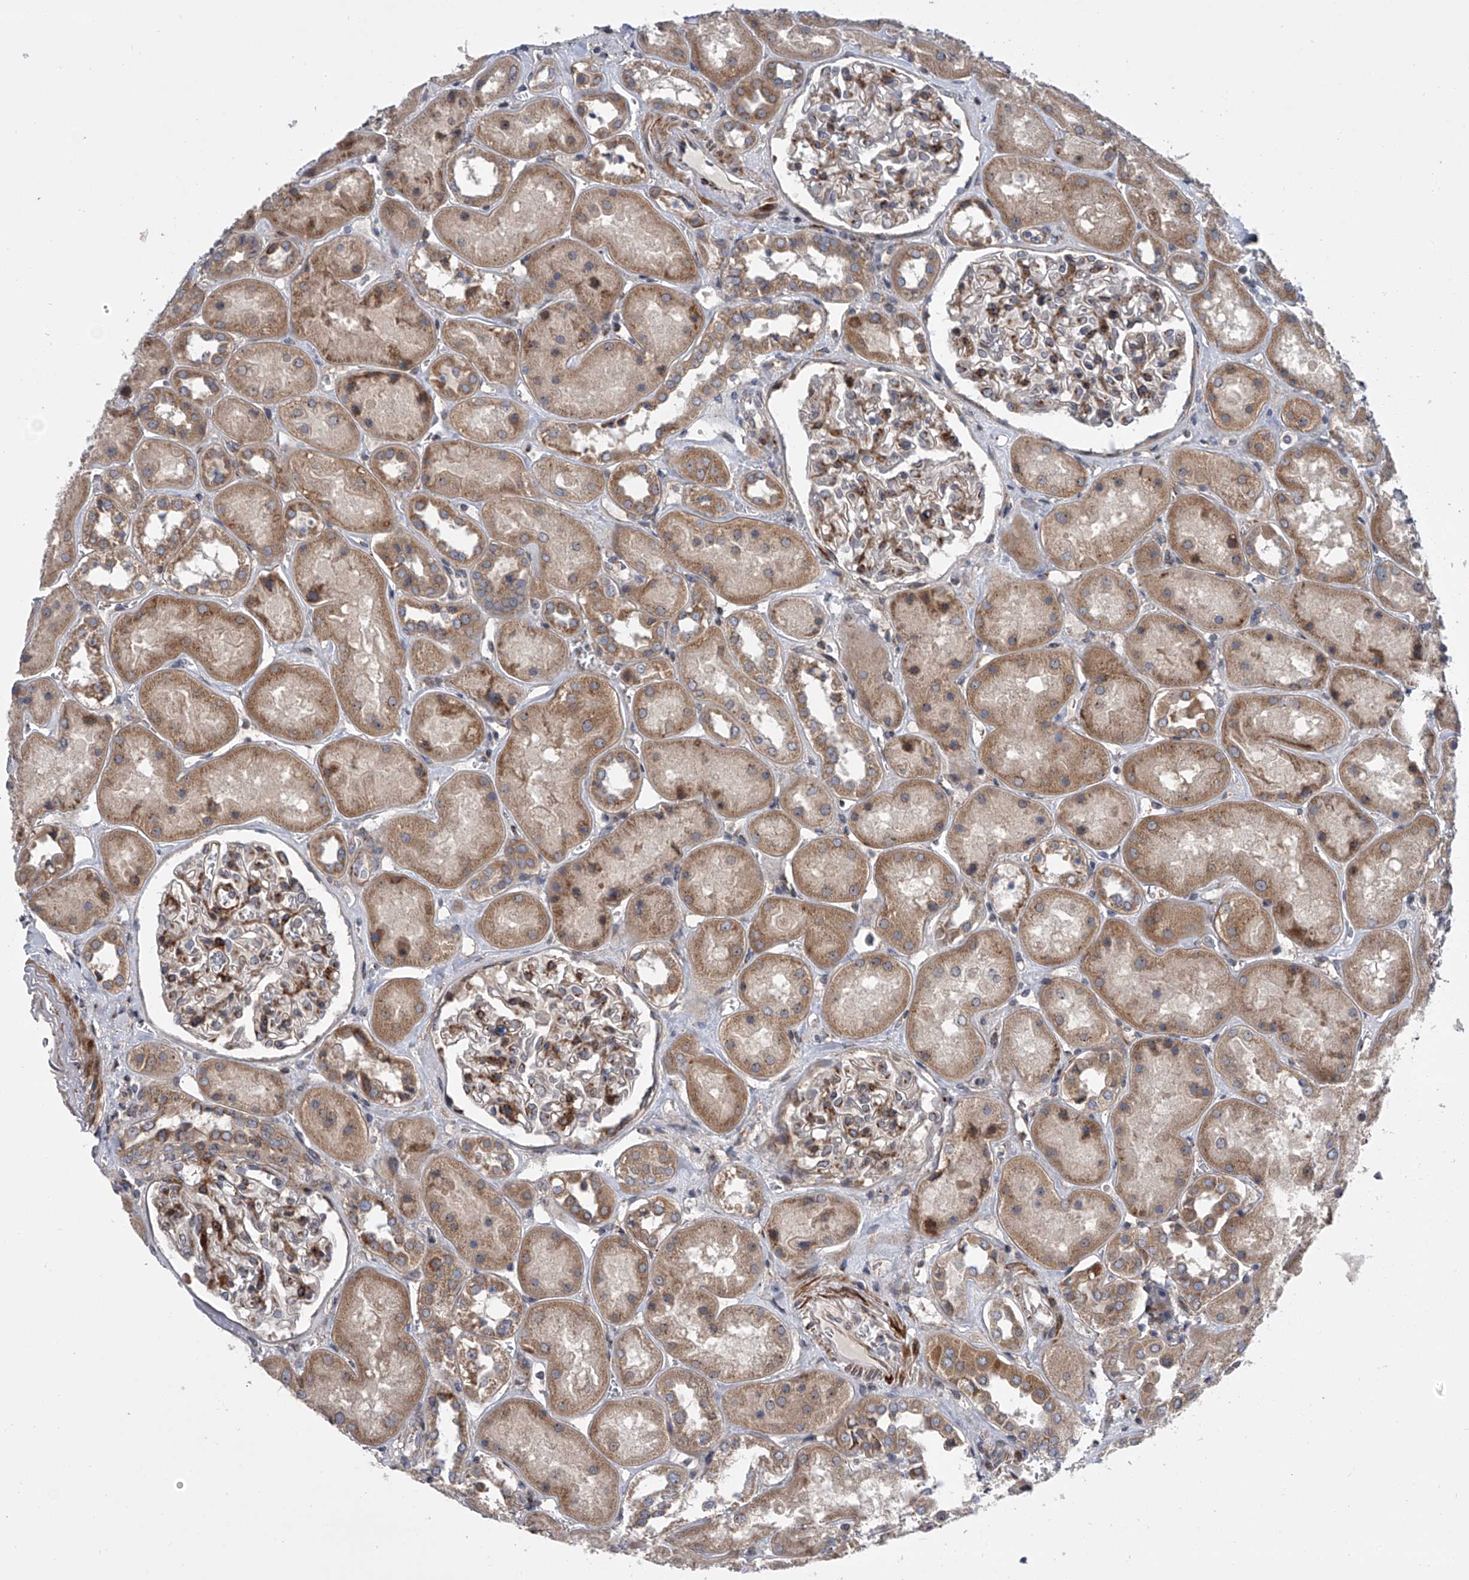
{"staining": {"intensity": "strong", "quantity": "25%-75%", "location": "cytoplasmic/membranous"}, "tissue": "kidney", "cell_type": "Cells in glomeruli", "image_type": "normal", "snomed": [{"axis": "morphology", "description": "Normal tissue, NOS"}, {"axis": "topography", "description": "Kidney"}], "caption": "Immunohistochemical staining of unremarkable kidney displays 25%-75% levels of strong cytoplasmic/membranous protein staining in about 25%-75% of cells in glomeruli. The staining was performed using DAB (3,3'-diaminobenzidine), with brown indicating positive protein expression. Nuclei are stained blue with hematoxylin.", "gene": "DLGAP2", "patient": {"sex": "male", "age": 70}}